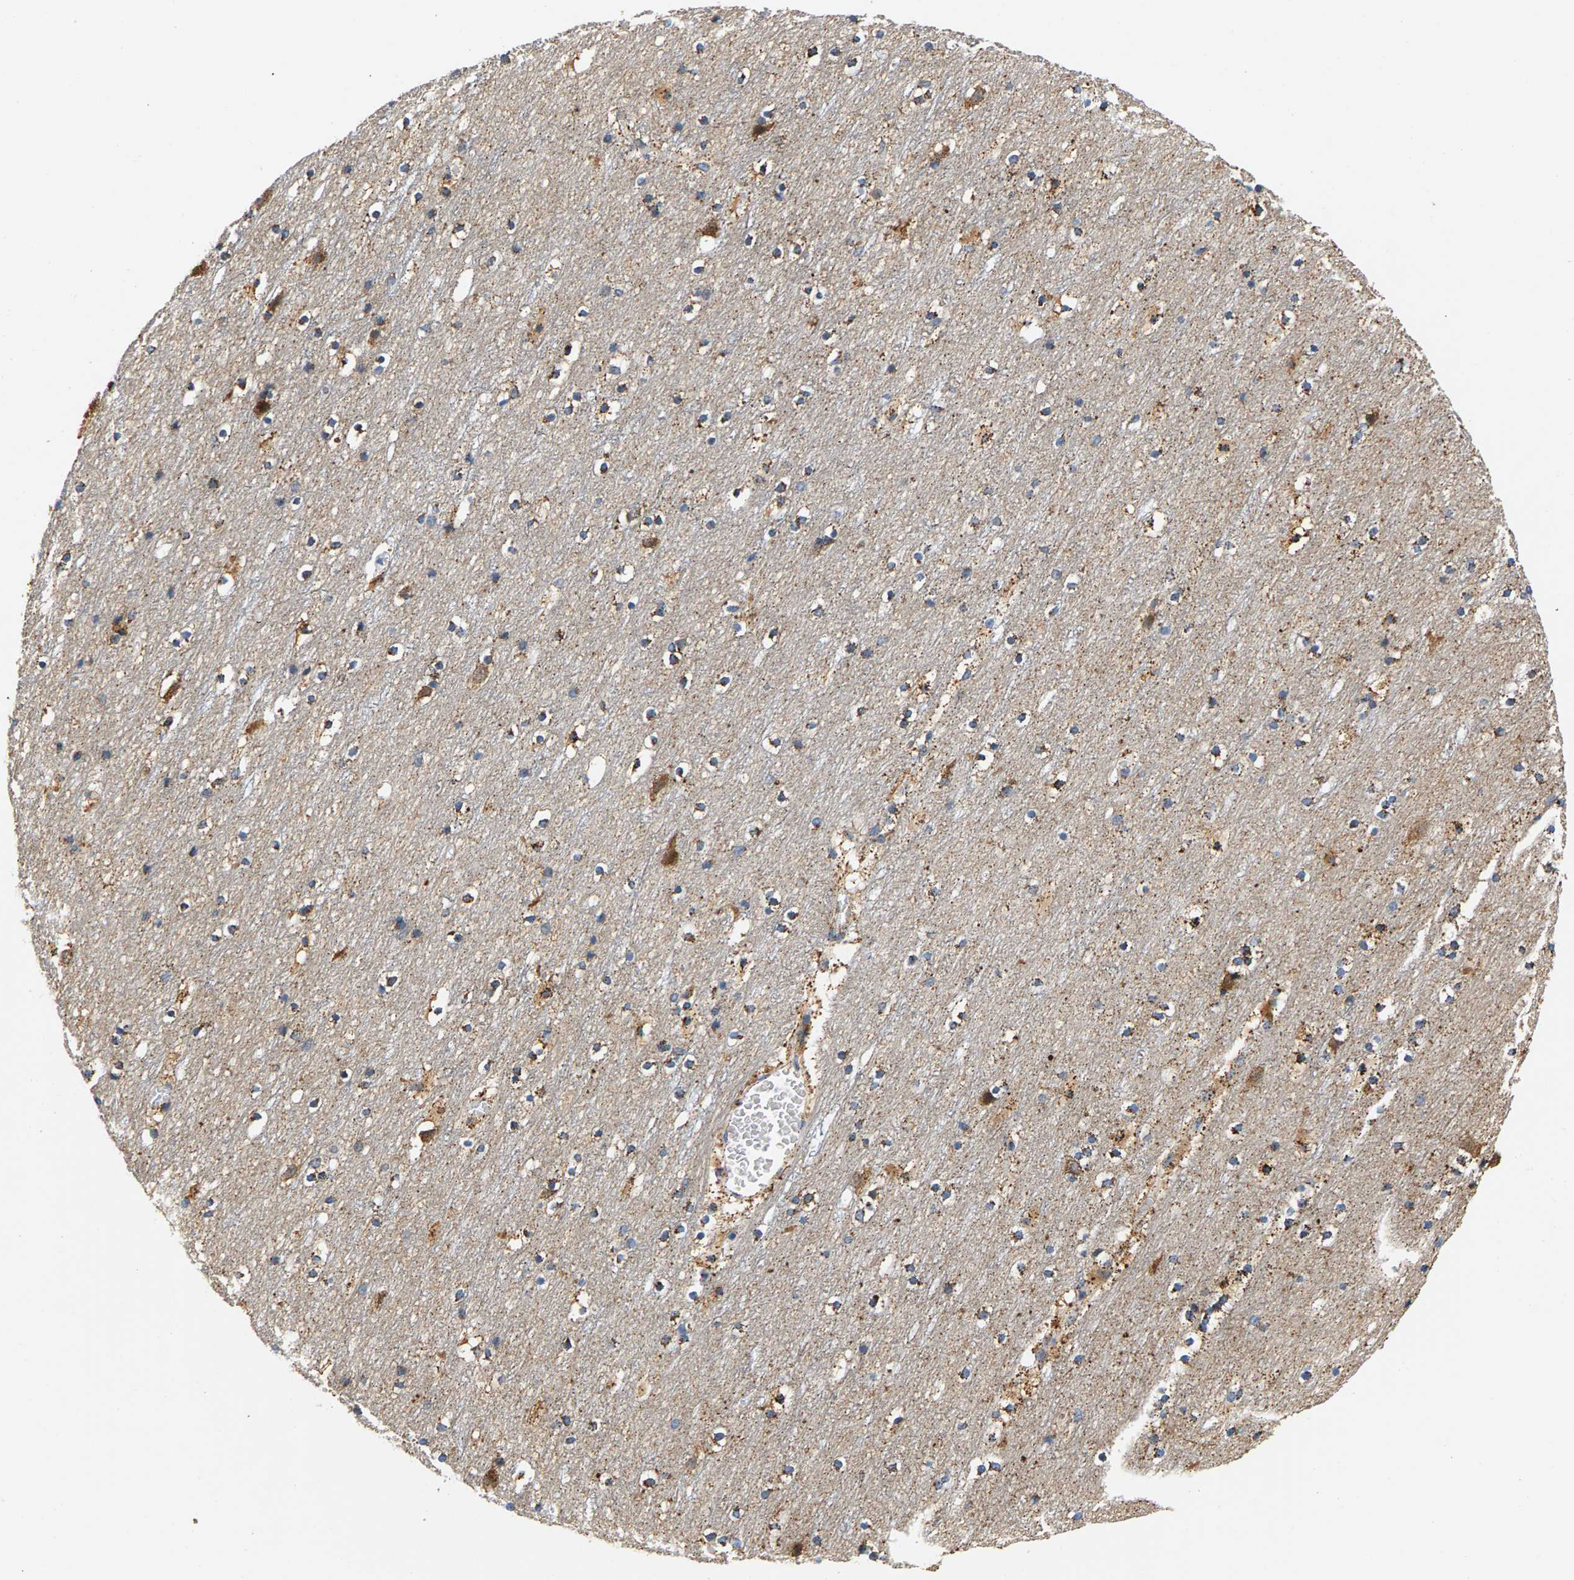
{"staining": {"intensity": "moderate", "quantity": ">75%", "location": "cytoplasmic/membranous"}, "tissue": "cerebral cortex", "cell_type": "Endothelial cells", "image_type": "normal", "snomed": [{"axis": "morphology", "description": "Normal tissue, NOS"}, {"axis": "topography", "description": "Cerebral cortex"}], "caption": "Moderate cytoplasmic/membranous expression for a protein is seen in approximately >75% of endothelial cells of unremarkable cerebral cortex using immunohistochemistry (IHC).", "gene": "PDE1A", "patient": {"sex": "male", "age": 45}}